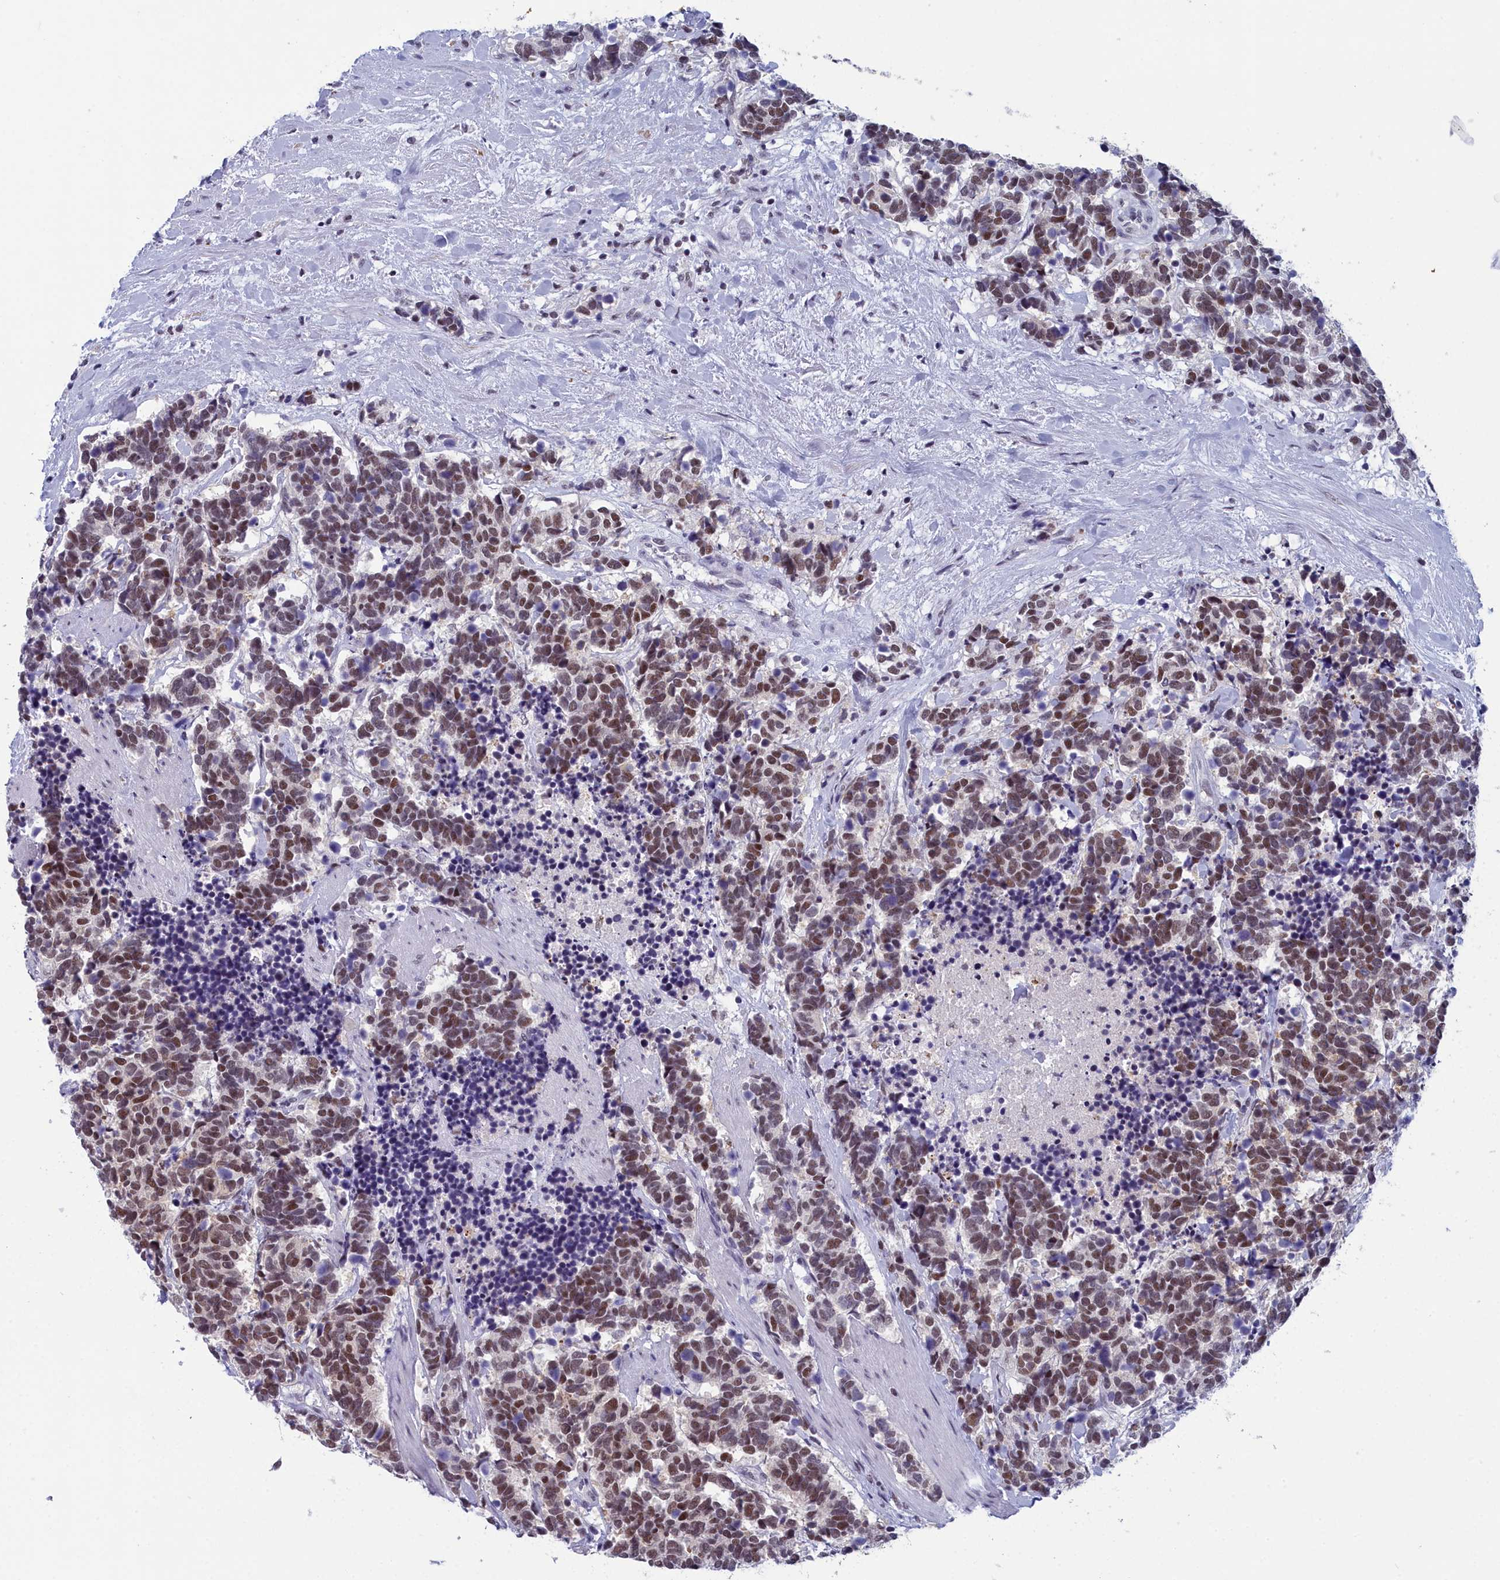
{"staining": {"intensity": "moderate", "quantity": ">75%", "location": "nuclear"}, "tissue": "carcinoid", "cell_type": "Tumor cells", "image_type": "cancer", "snomed": [{"axis": "morphology", "description": "Carcinoma, NOS"}, {"axis": "morphology", "description": "Carcinoid, malignant, NOS"}, {"axis": "topography", "description": "Prostate"}], "caption": "Moderate nuclear positivity is present in about >75% of tumor cells in carcinoid.", "gene": "CCDC97", "patient": {"sex": "male", "age": 57}}